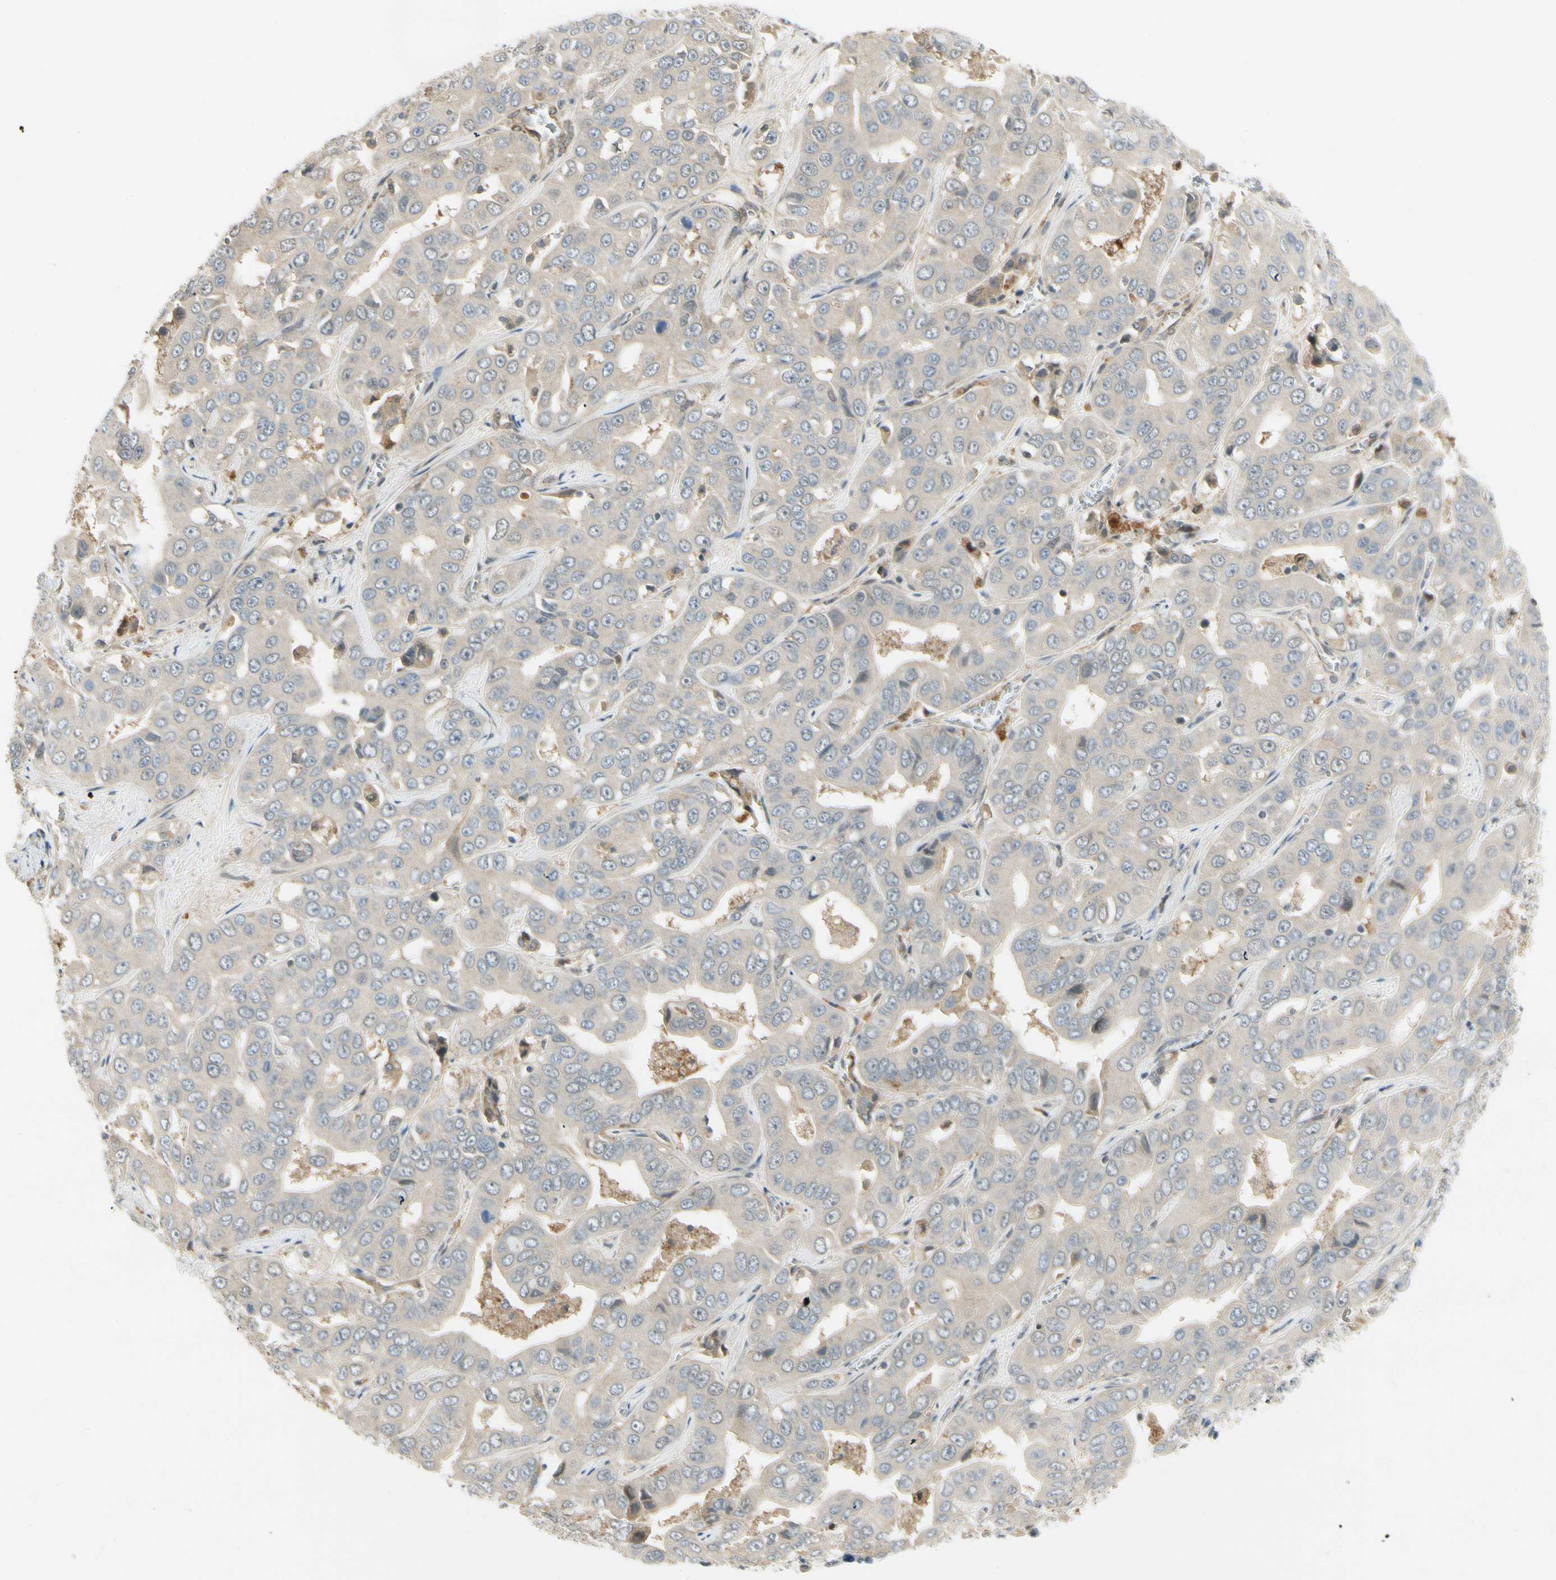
{"staining": {"intensity": "negative", "quantity": "none", "location": "none"}, "tissue": "liver cancer", "cell_type": "Tumor cells", "image_type": "cancer", "snomed": [{"axis": "morphology", "description": "Cholangiocarcinoma"}, {"axis": "topography", "description": "Liver"}], "caption": "Tumor cells are negative for brown protein staining in liver cancer (cholangiocarcinoma).", "gene": "EPHB3", "patient": {"sex": "female", "age": 52}}